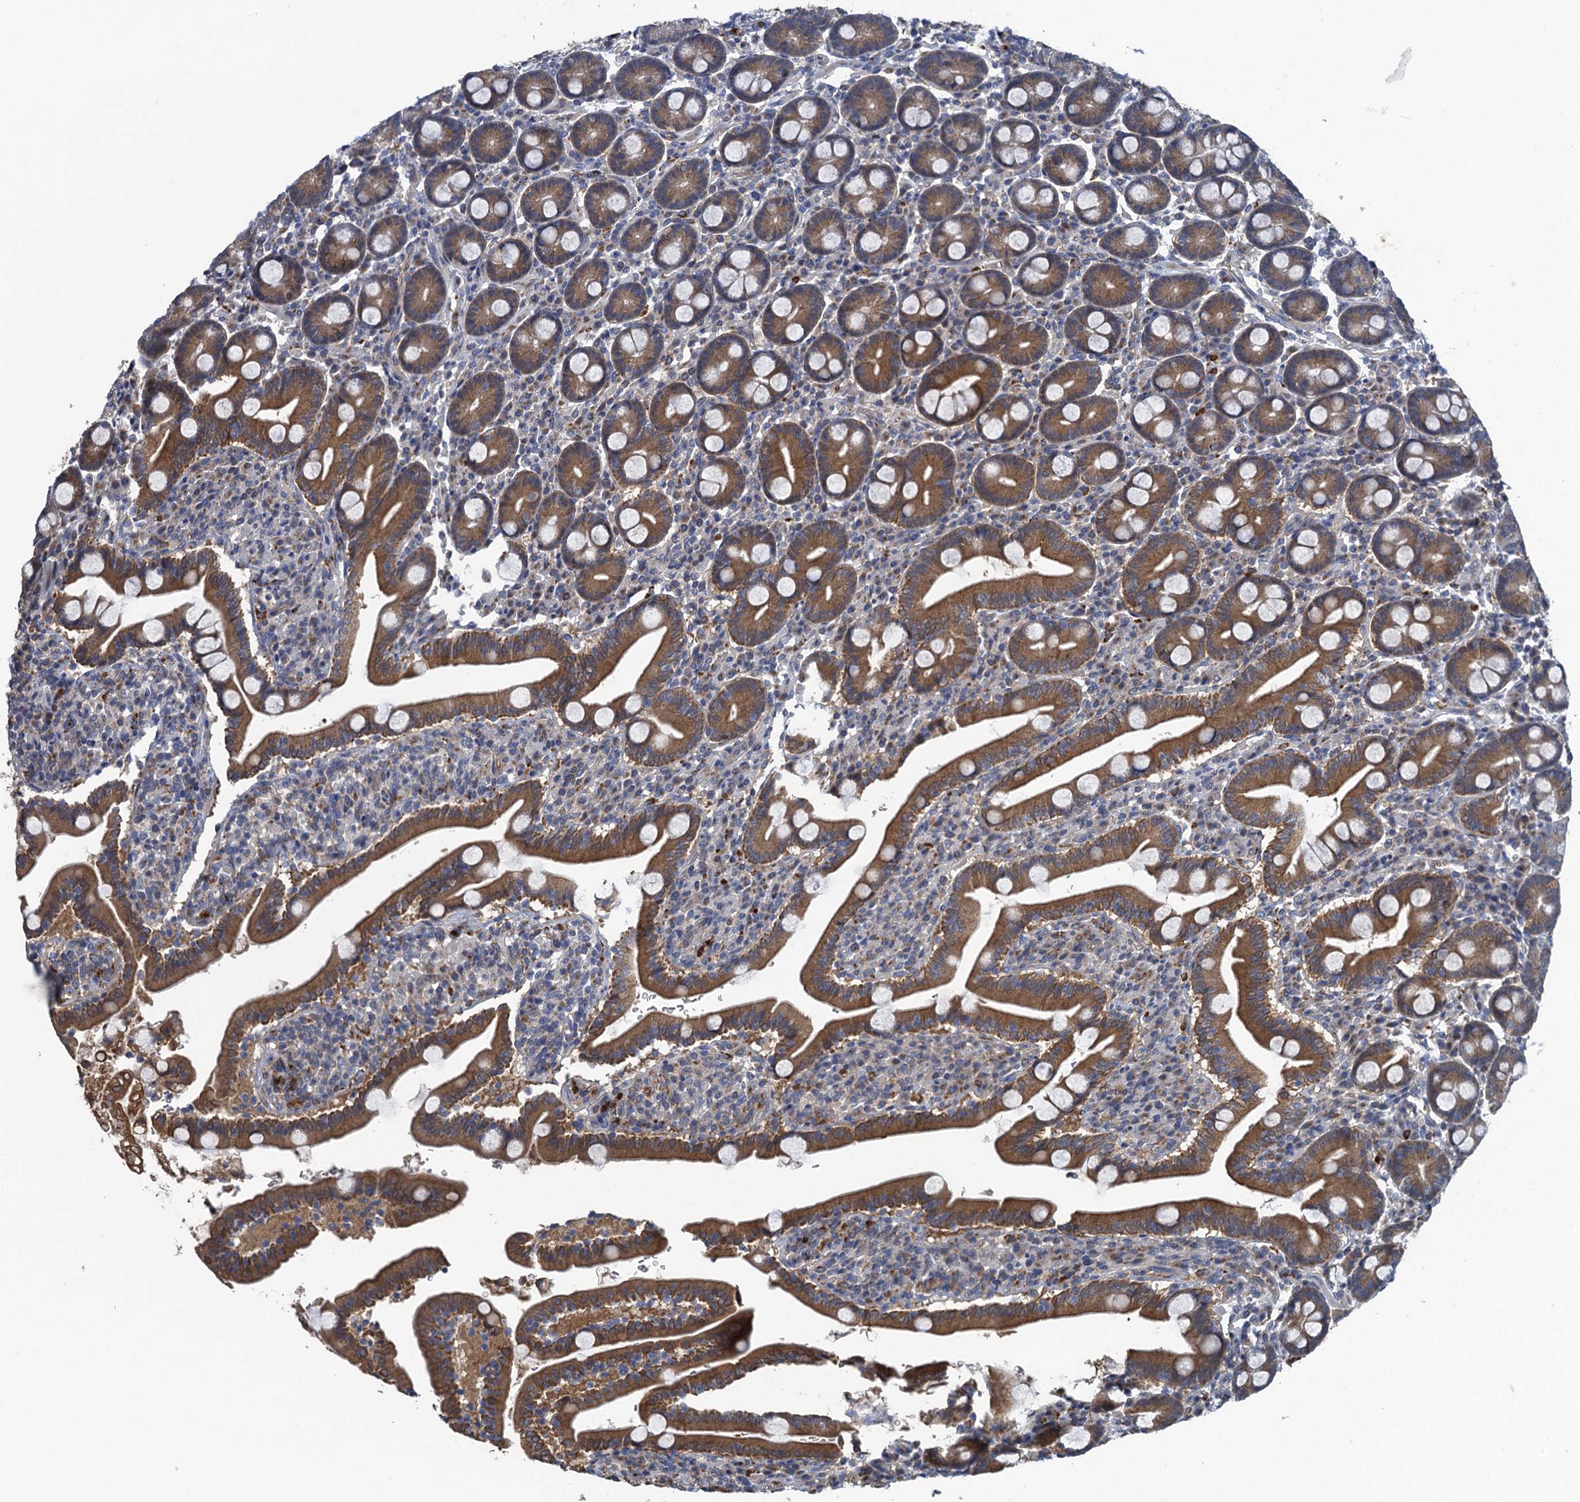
{"staining": {"intensity": "strong", "quantity": ">75%", "location": "cytoplasmic/membranous"}, "tissue": "duodenum", "cell_type": "Glandular cells", "image_type": "normal", "snomed": [{"axis": "morphology", "description": "Normal tissue, NOS"}, {"axis": "topography", "description": "Duodenum"}], "caption": "Protein analysis of normal duodenum shows strong cytoplasmic/membranous expression in approximately >75% of glandular cells.", "gene": "KBTBD8", "patient": {"sex": "male", "age": 35}}